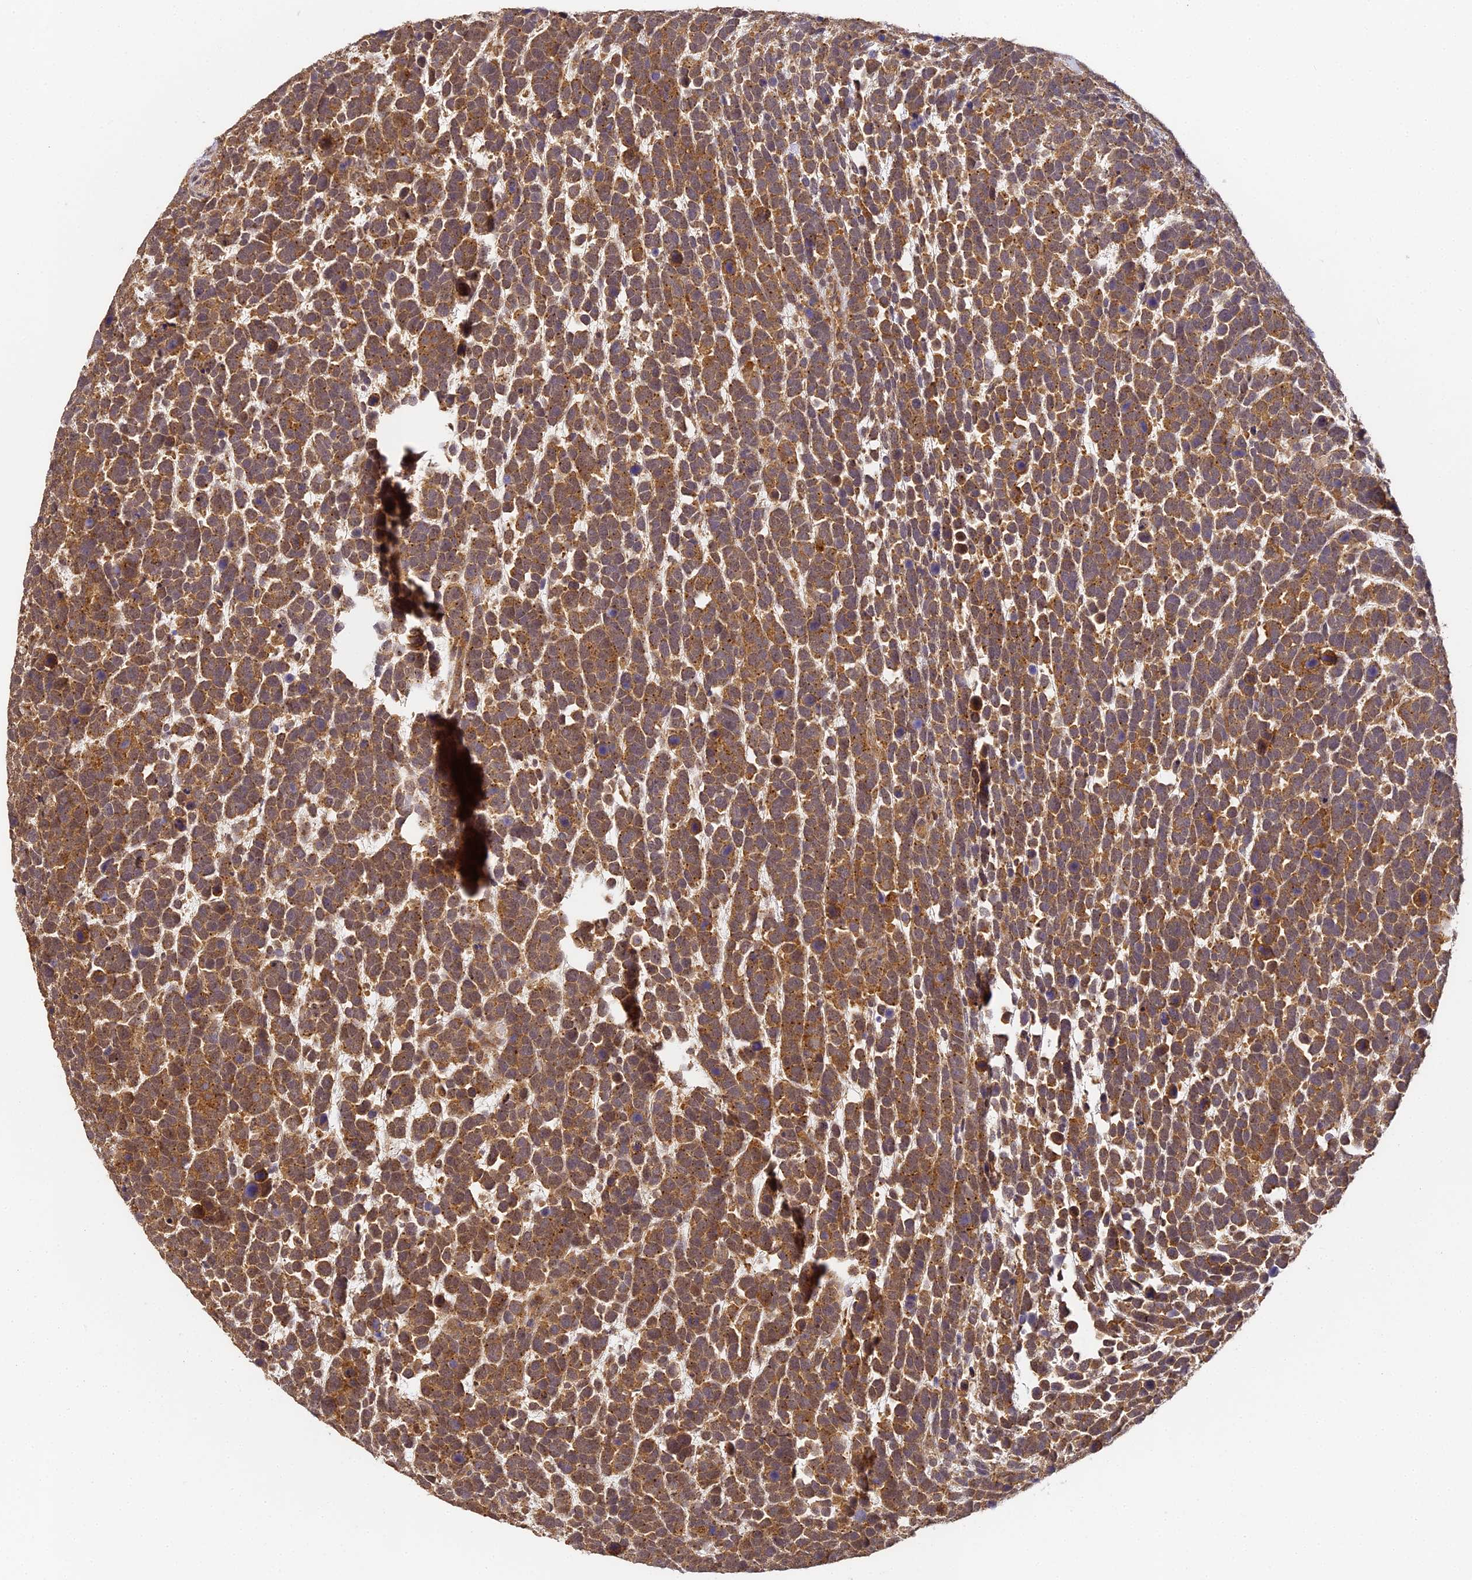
{"staining": {"intensity": "moderate", "quantity": ">75%", "location": "cytoplasmic/membranous"}, "tissue": "urothelial cancer", "cell_type": "Tumor cells", "image_type": "cancer", "snomed": [{"axis": "morphology", "description": "Urothelial carcinoma, High grade"}, {"axis": "topography", "description": "Urinary bladder"}], "caption": "Immunohistochemistry (IHC) (DAB) staining of human high-grade urothelial carcinoma displays moderate cytoplasmic/membranous protein expression in approximately >75% of tumor cells. (IHC, brightfield microscopy, high magnification).", "gene": "ZNF443", "patient": {"sex": "female", "age": 82}}